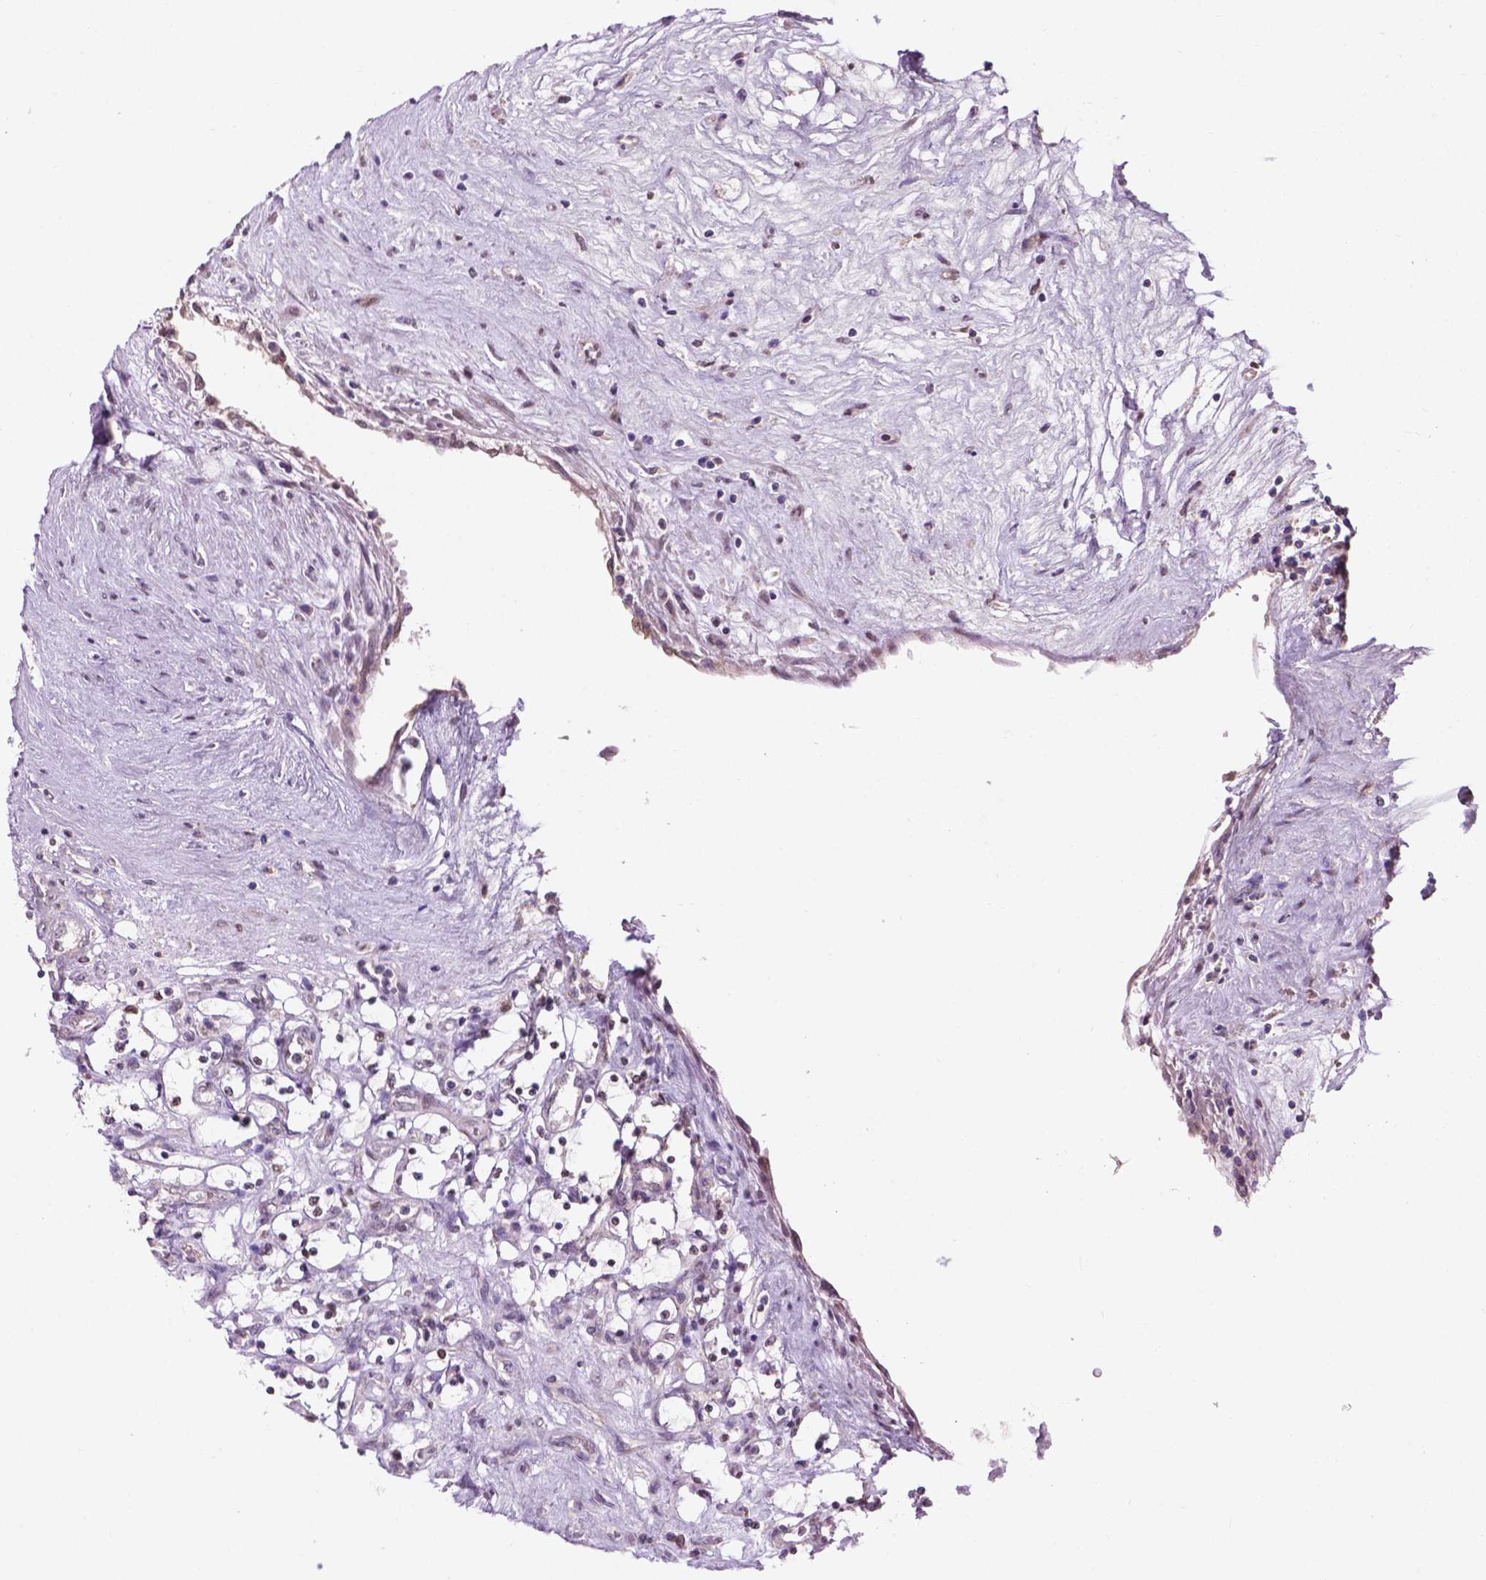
{"staining": {"intensity": "negative", "quantity": "none", "location": "none"}, "tissue": "renal cancer", "cell_type": "Tumor cells", "image_type": "cancer", "snomed": [{"axis": "morphology", "description": "Adenocarcinoma, NOS"}, {"axis": "topography", "description": "Kidney"}], "caption": "Tumor cells show no significant protein expression in renal cancer.", "gene": "IRF6", "patient": {"sex": "female", "age": 69}}